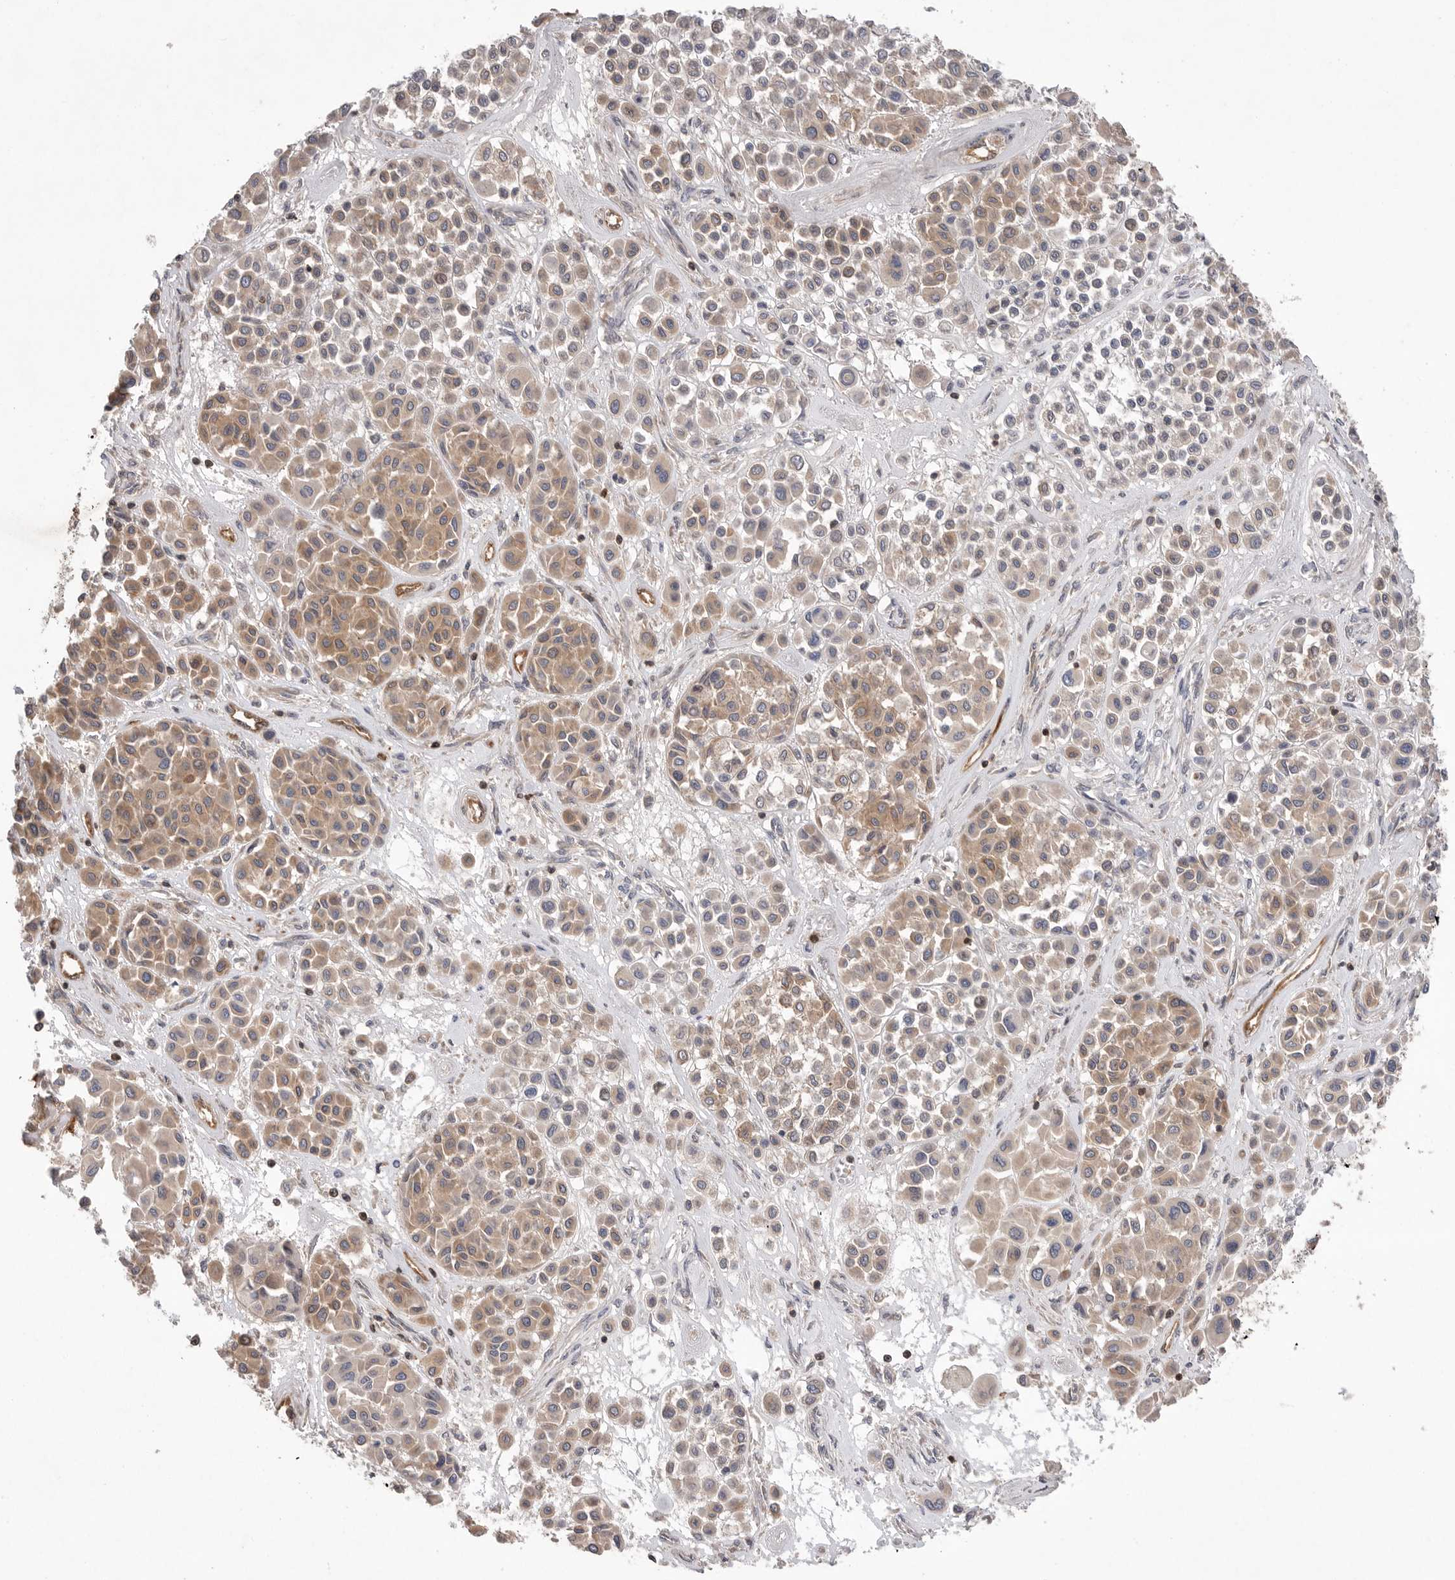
{"staining": {"intensity": "moderate", "quantity": ">75%", "location": "cytoplasmic/membranous"}, "tissue": "melanoma", "cell_type": "Tumor cells", "image_type": "cancer", "snomed": [{"axis": "morphology", "description": "Malignant melanoma, Metastatic site"}, {"axis": "topography", "description": "Soft tissue"}], "caption": "Immunohistochemical staining of human malignant melanoma (metastatic site) displays moderate cytoplasmic/membranous protein expression in approximately >75% of tumor cells. The protein of interest is stained brown, and the nuclei are stained in blue (DAB IHC with brightfield microscopy, high magnification).", "gene": "PRKCH", "patient": {"sex": "male", "age": 41}}